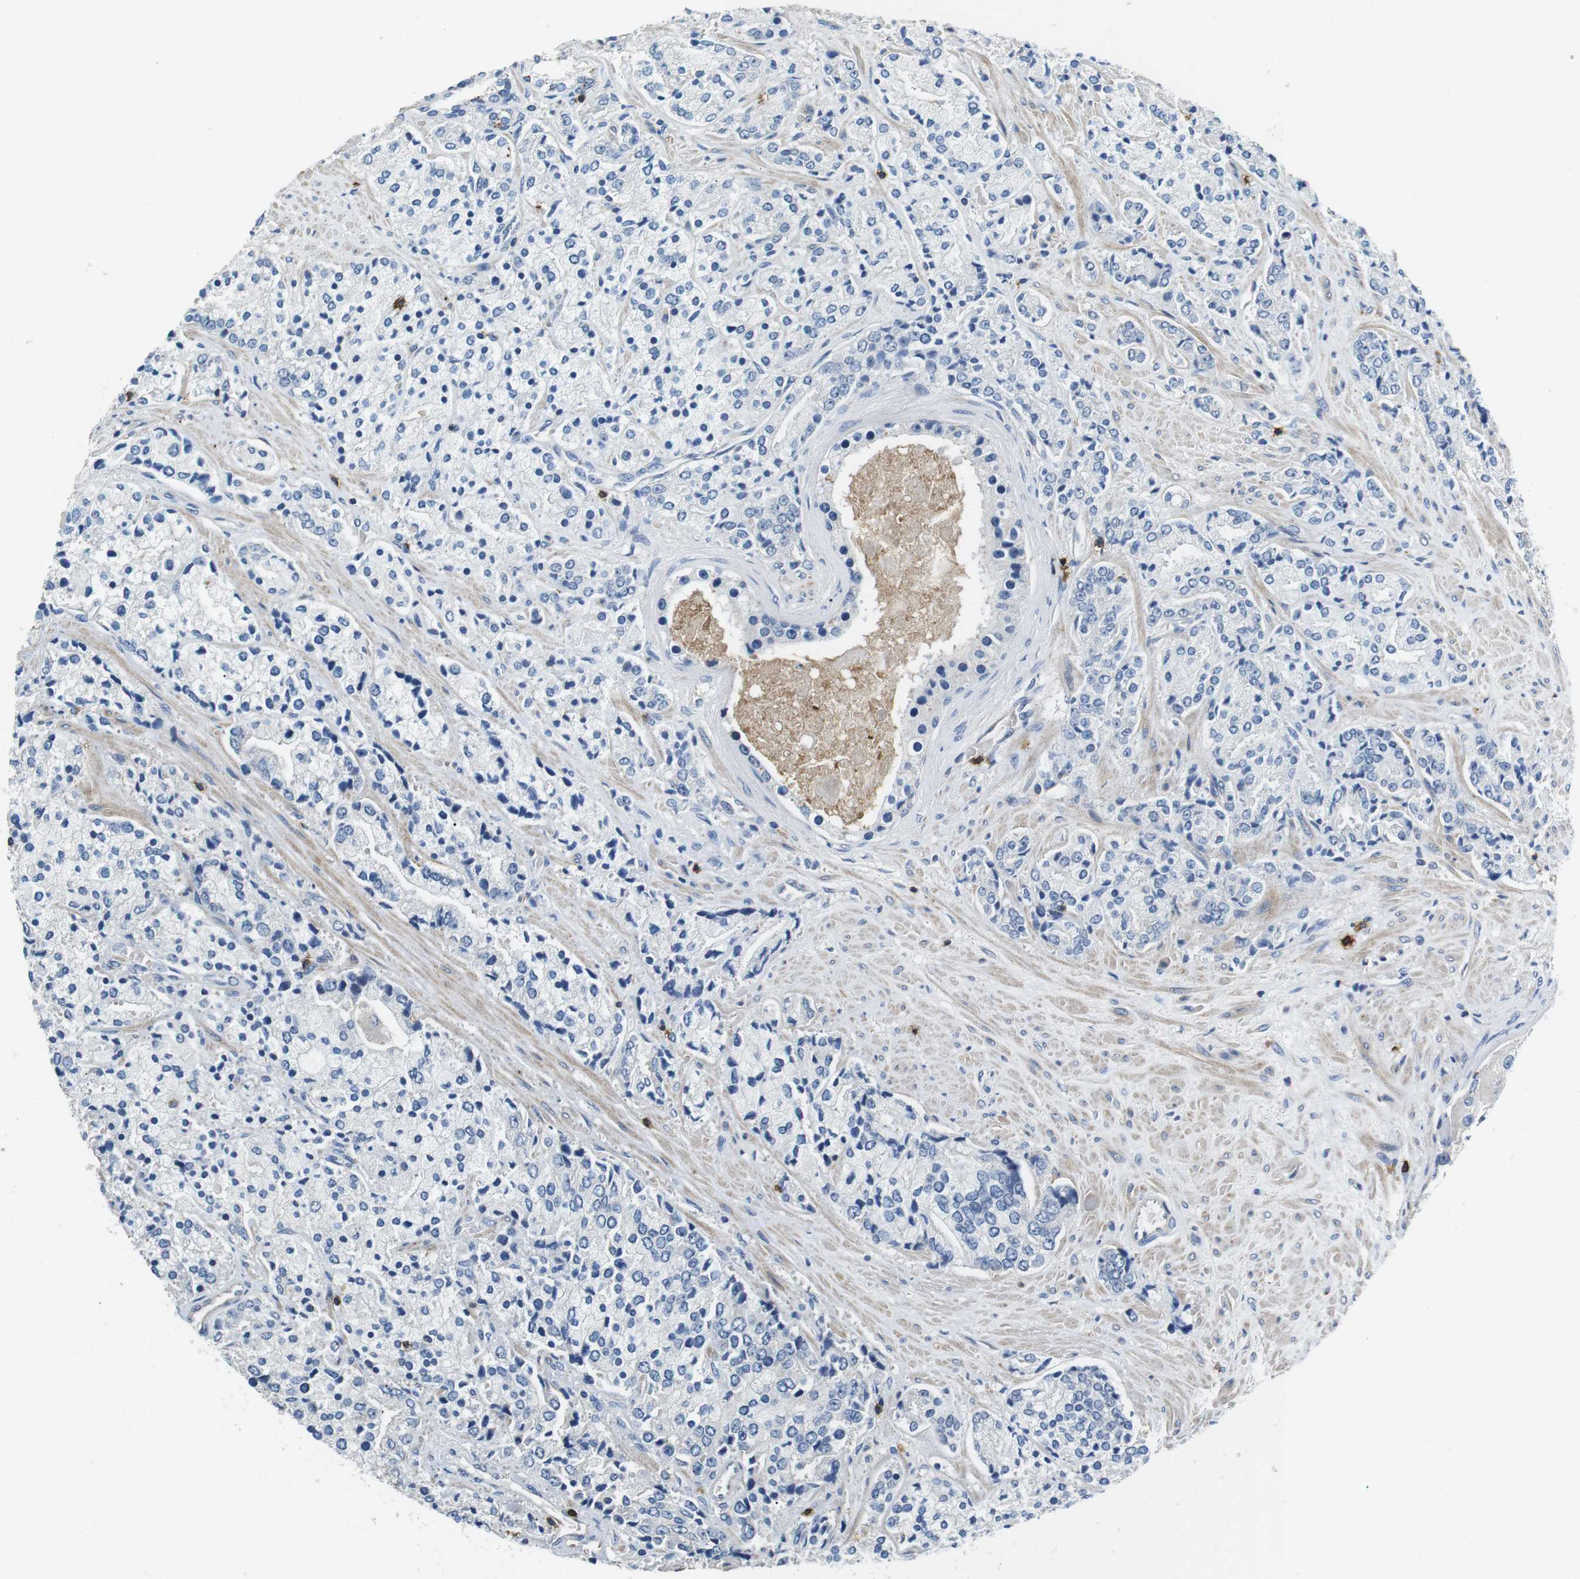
{"staining": {"intensity": "negative", "quantity": "none", "location": "none"}, "tissue": "prostate cancer", "cell_type": "Tumor cells", "image_type": "cancer", "snomed": [{"axis": "morphology", "description": "Adenocarcinoma, High grade"}, {"axis": "topography", "description": "Prostate"}], "caption": "Immunohistochemistry (IHC) of human prostate cancer (high-grade adenocarcinoma) exhibits no positivity in tumor cells. (Brightfield microscopy of DAB (3,3'-diaminobenzidine) IHC at high magnification).", "gene": "CD6", "patient": {"sex": "male", "age": 71}}